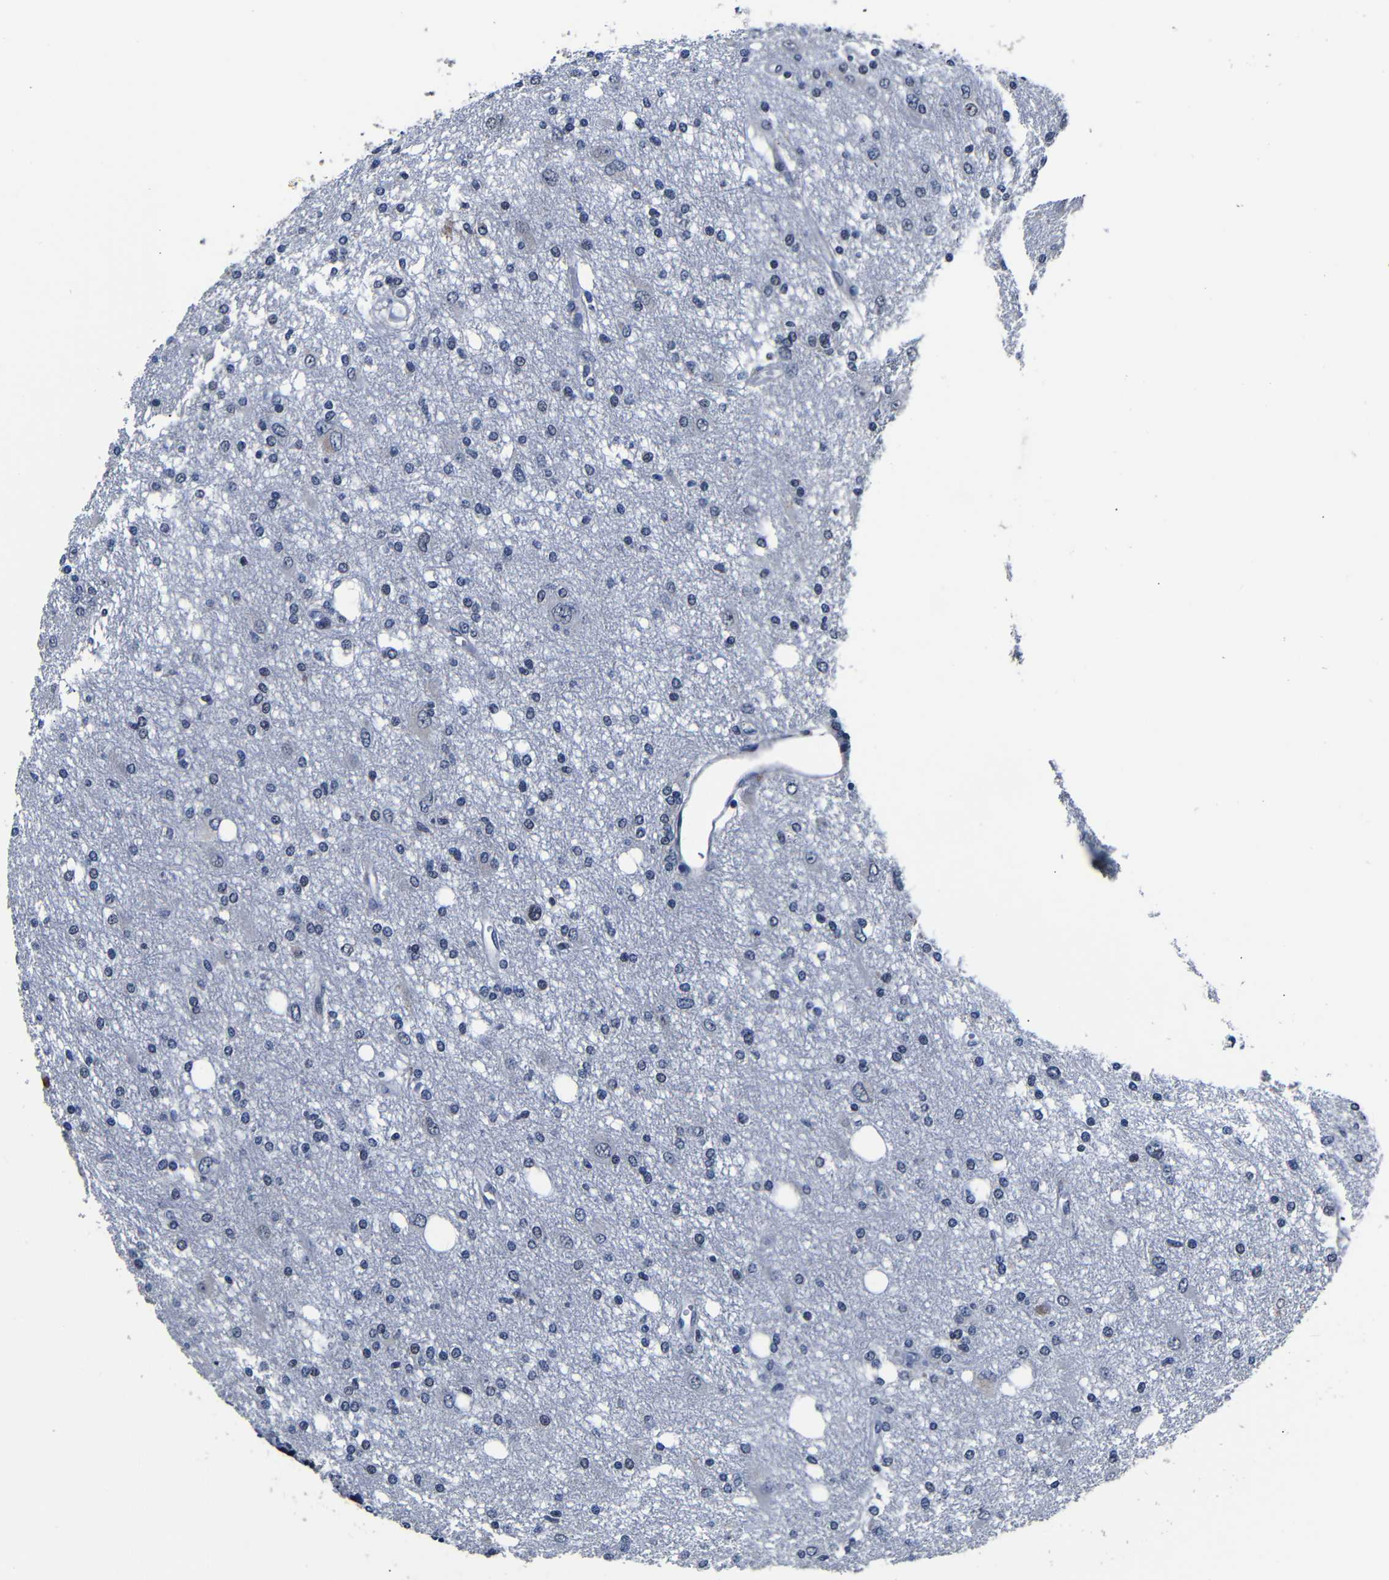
{"staining": {"intensity": "negative", "quantity": "none", "location": "none"}, "tissue": "glioma", "cell_type": "Tumor cells", "image_type": "cancer", "snomed": [{"axis": "morphology", "description": "Glioma, malignant, High grade"}, {"axis": "topography", "description": "Brain"}], "caption": "Glioma was stained to show a protein in brown. There is no significant positivity in tumor cells. (DAB (3,3'-diaminobenzidine) IHC, high magnification).", "gene": "DEPP1", "patient": {"sex": "female", "age": 59}}